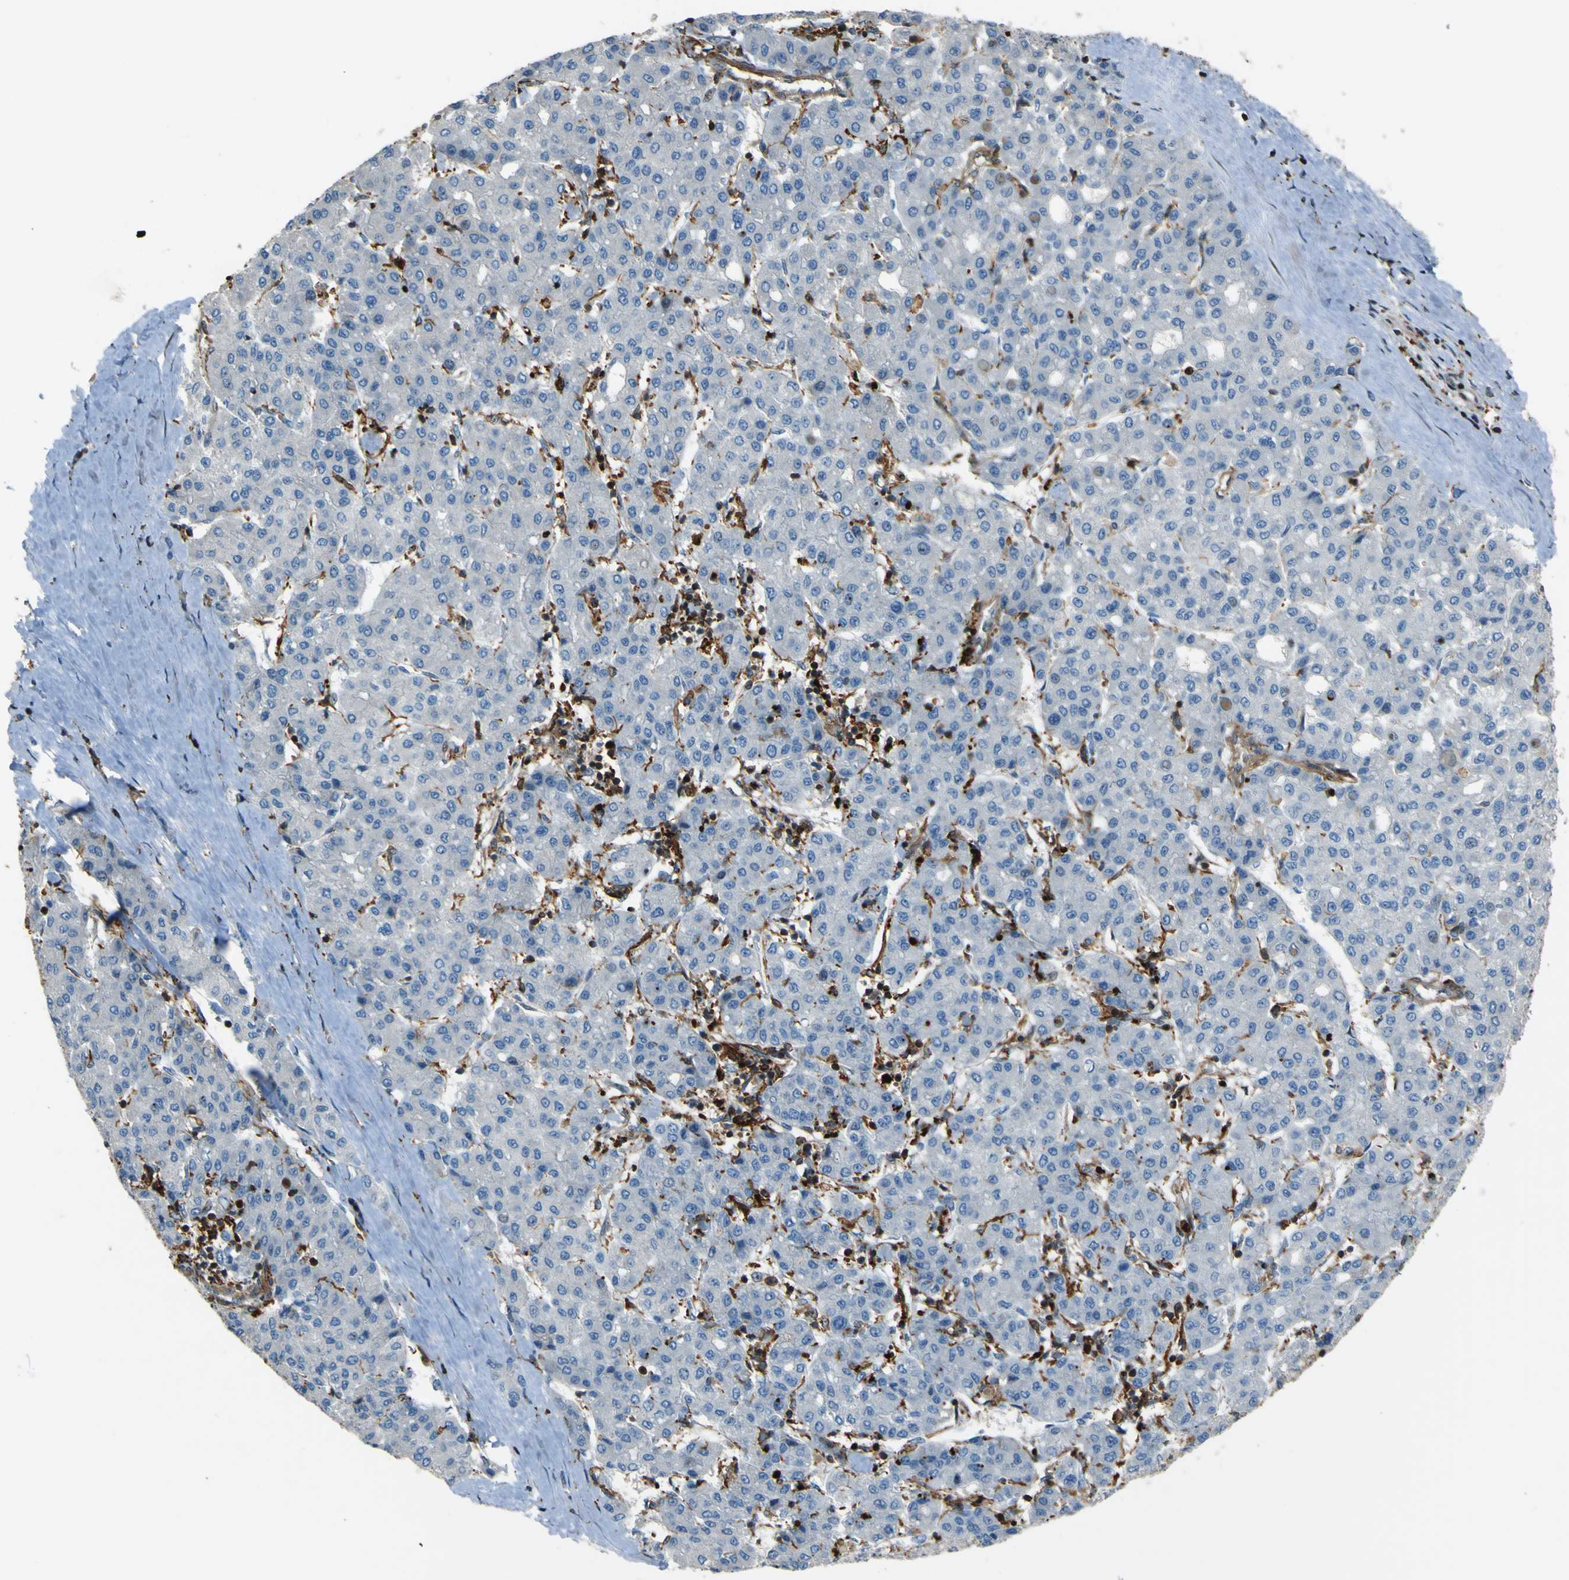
{"staining": {"intensity": "negative", "quantity": "none", "location": "none"}, "tissue": "liver cancer", "cell_type": "Tumor cells", "image_type": "cancer", "snomed": [{"axis": "morphology", "description": "Carcinoma, Hepatocellular, NOS"}, {"axis": "topography", "description": "Liver"}], "caption": "The histopathology image exhibits no significant expression in tumor cells of liver hepatocellular carcinoma.", "gene": "PCDHB5", "patient": {"sex": "male", "age": 65}}